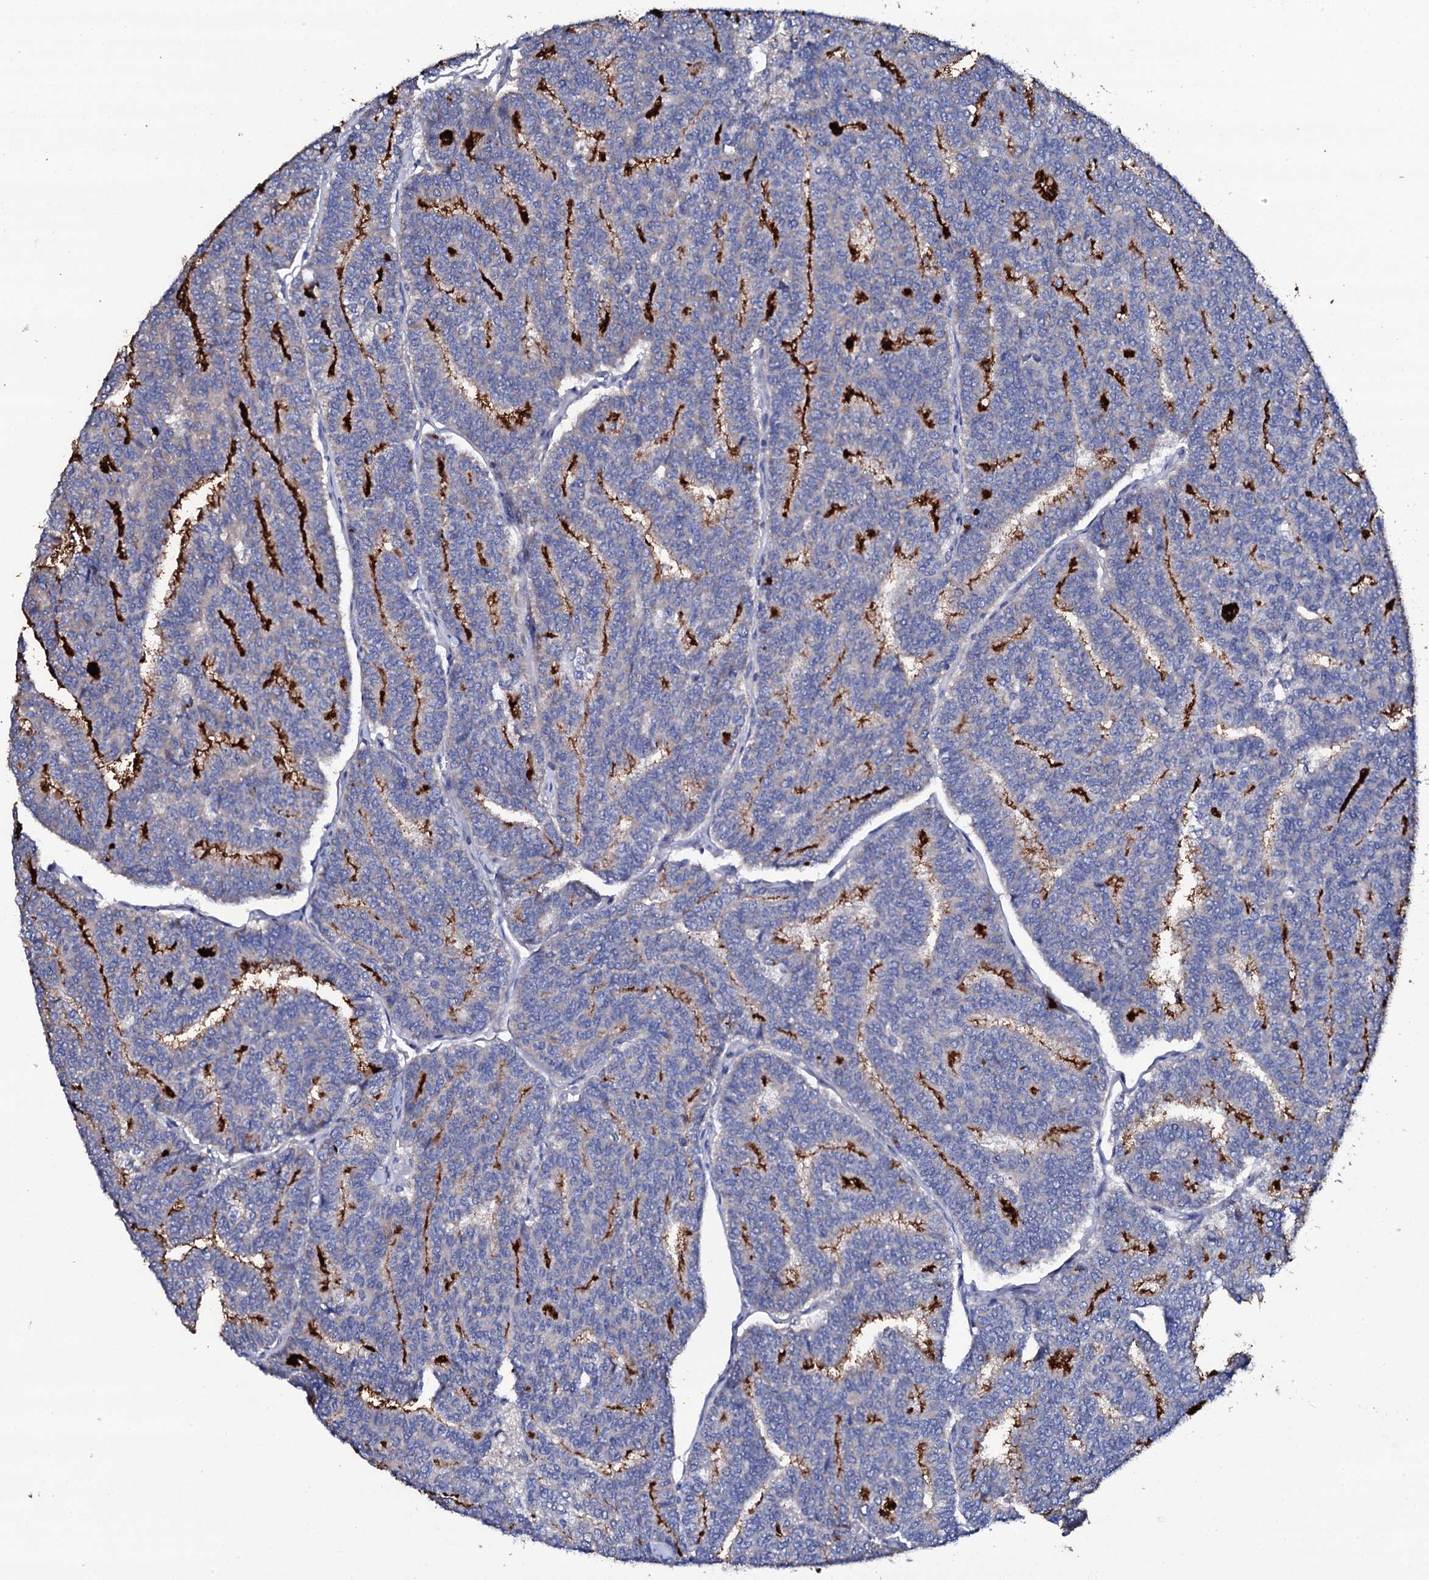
{"staining": {"intensity": "negative", "quantity": "none", "location": "none"}, "tissue": "thyroid cancer", "cell_type": "Tumor cells", "image_type": "cancer", "snomed": [{"axis": "morphology", "description": "Papillary adenocarcinoma, NOS"}, {"axis": "topography", "description": "Thyroid gland"}], "caption": "High magnification brightfield microscopy of thyroid cancer (papillary adenocarcinoma) stained with DAB (brown) and counterstained with hematoxylin (blue): tumor cells show no significant staining.", "gene": "TCAF2", "patient": {"sex": "female", "age": 35}}